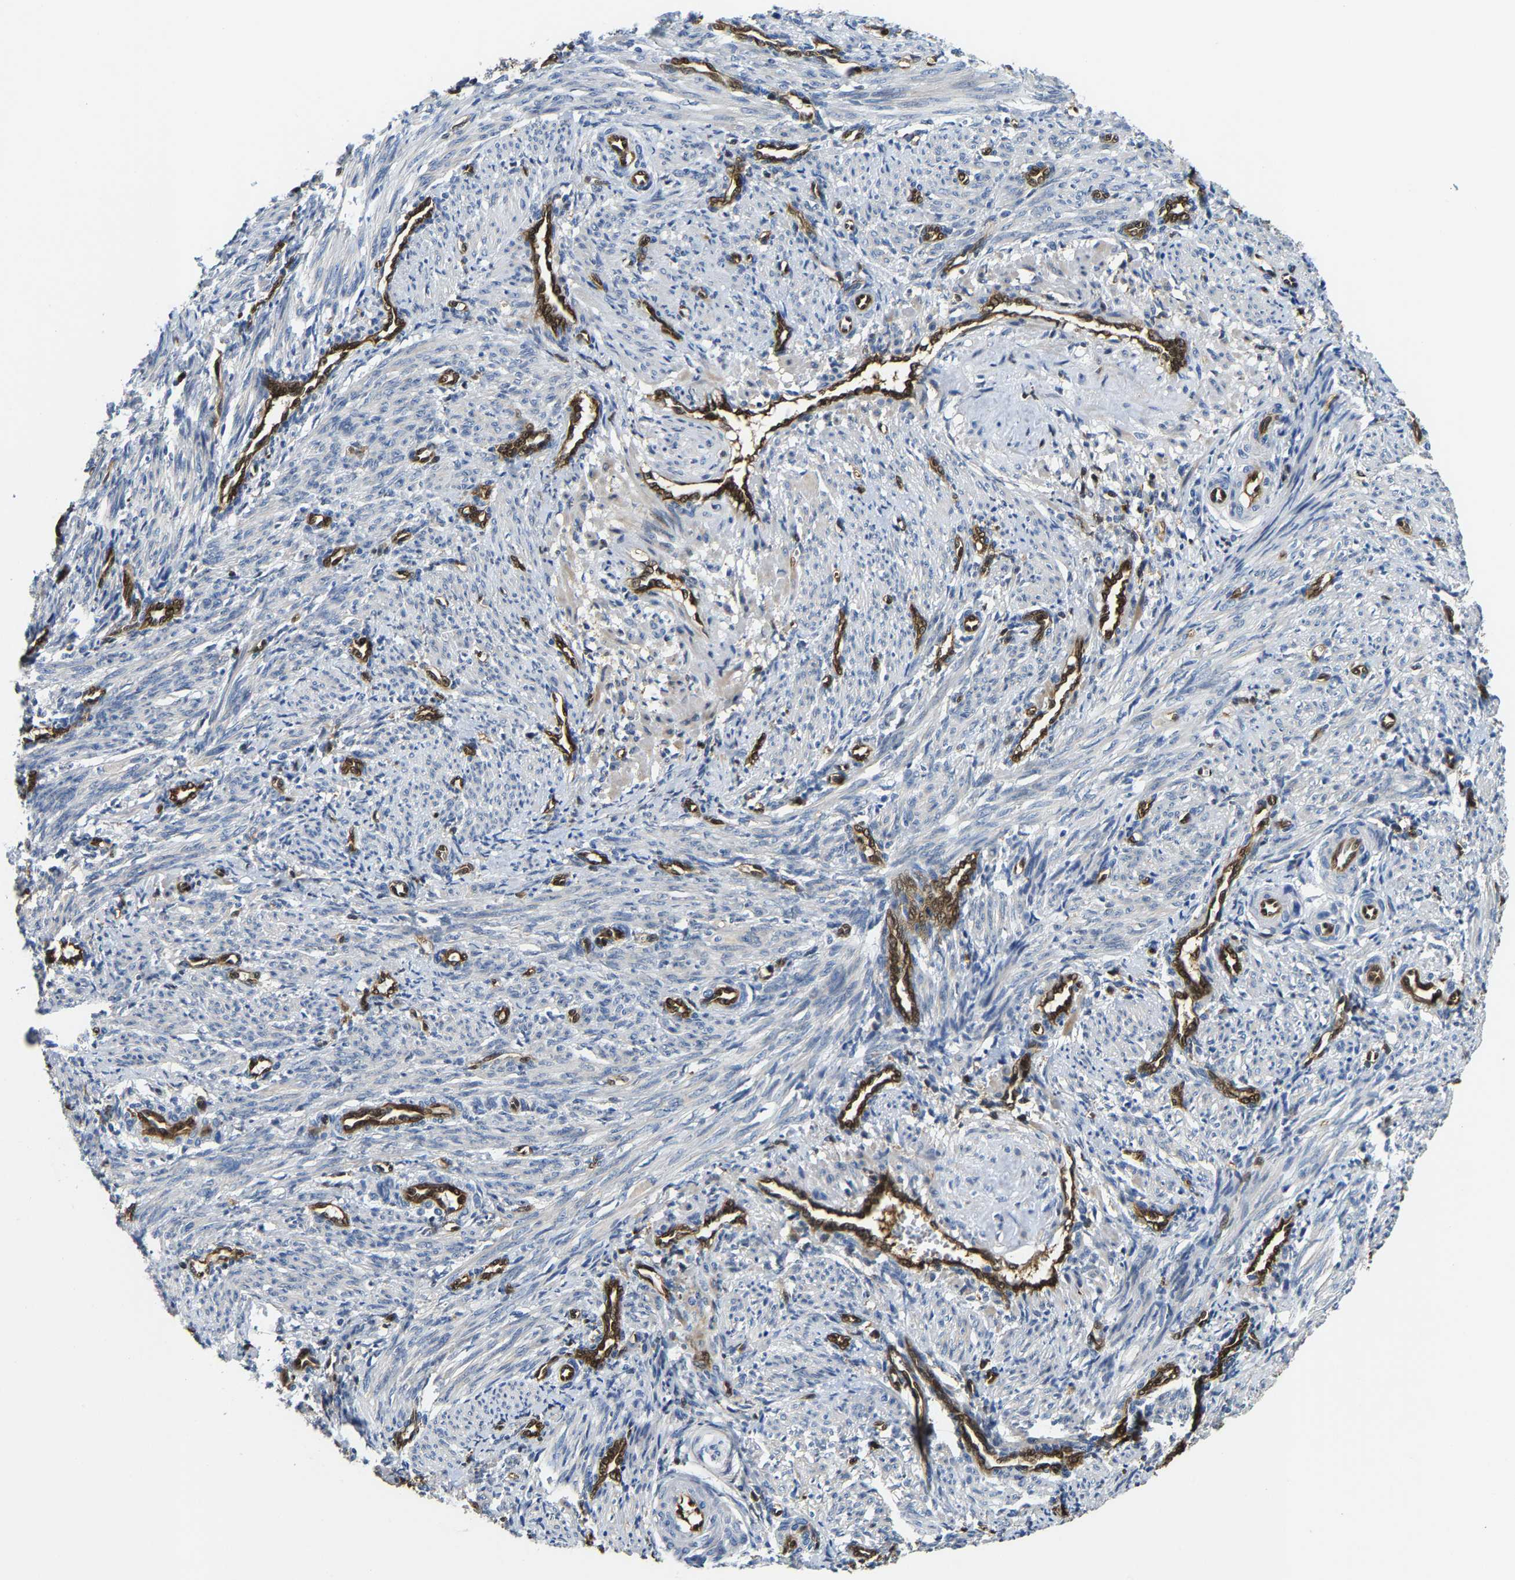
{"staining": {"intensity": "negative", "quantity": "none", "location": "none"}, "tissue": "smooth muscle", "cell_type": "Smooth muscle cells", "image_type": "normal", "snomed": [{"axis": "morphology", "description": "Normal tissue, NOS"}, {"axis": "topography", "description": "Endometrium"}], "caption": "This micrograph is of normal smooth muscle stained with immunohistochemistry (IHC) to label a protein in brown with the nuclei are counter-stained blue. There is no positivity in smooth muscle cells.", "gene": "GIMAP7", "patient": {"sex": "female", "age": 33}}